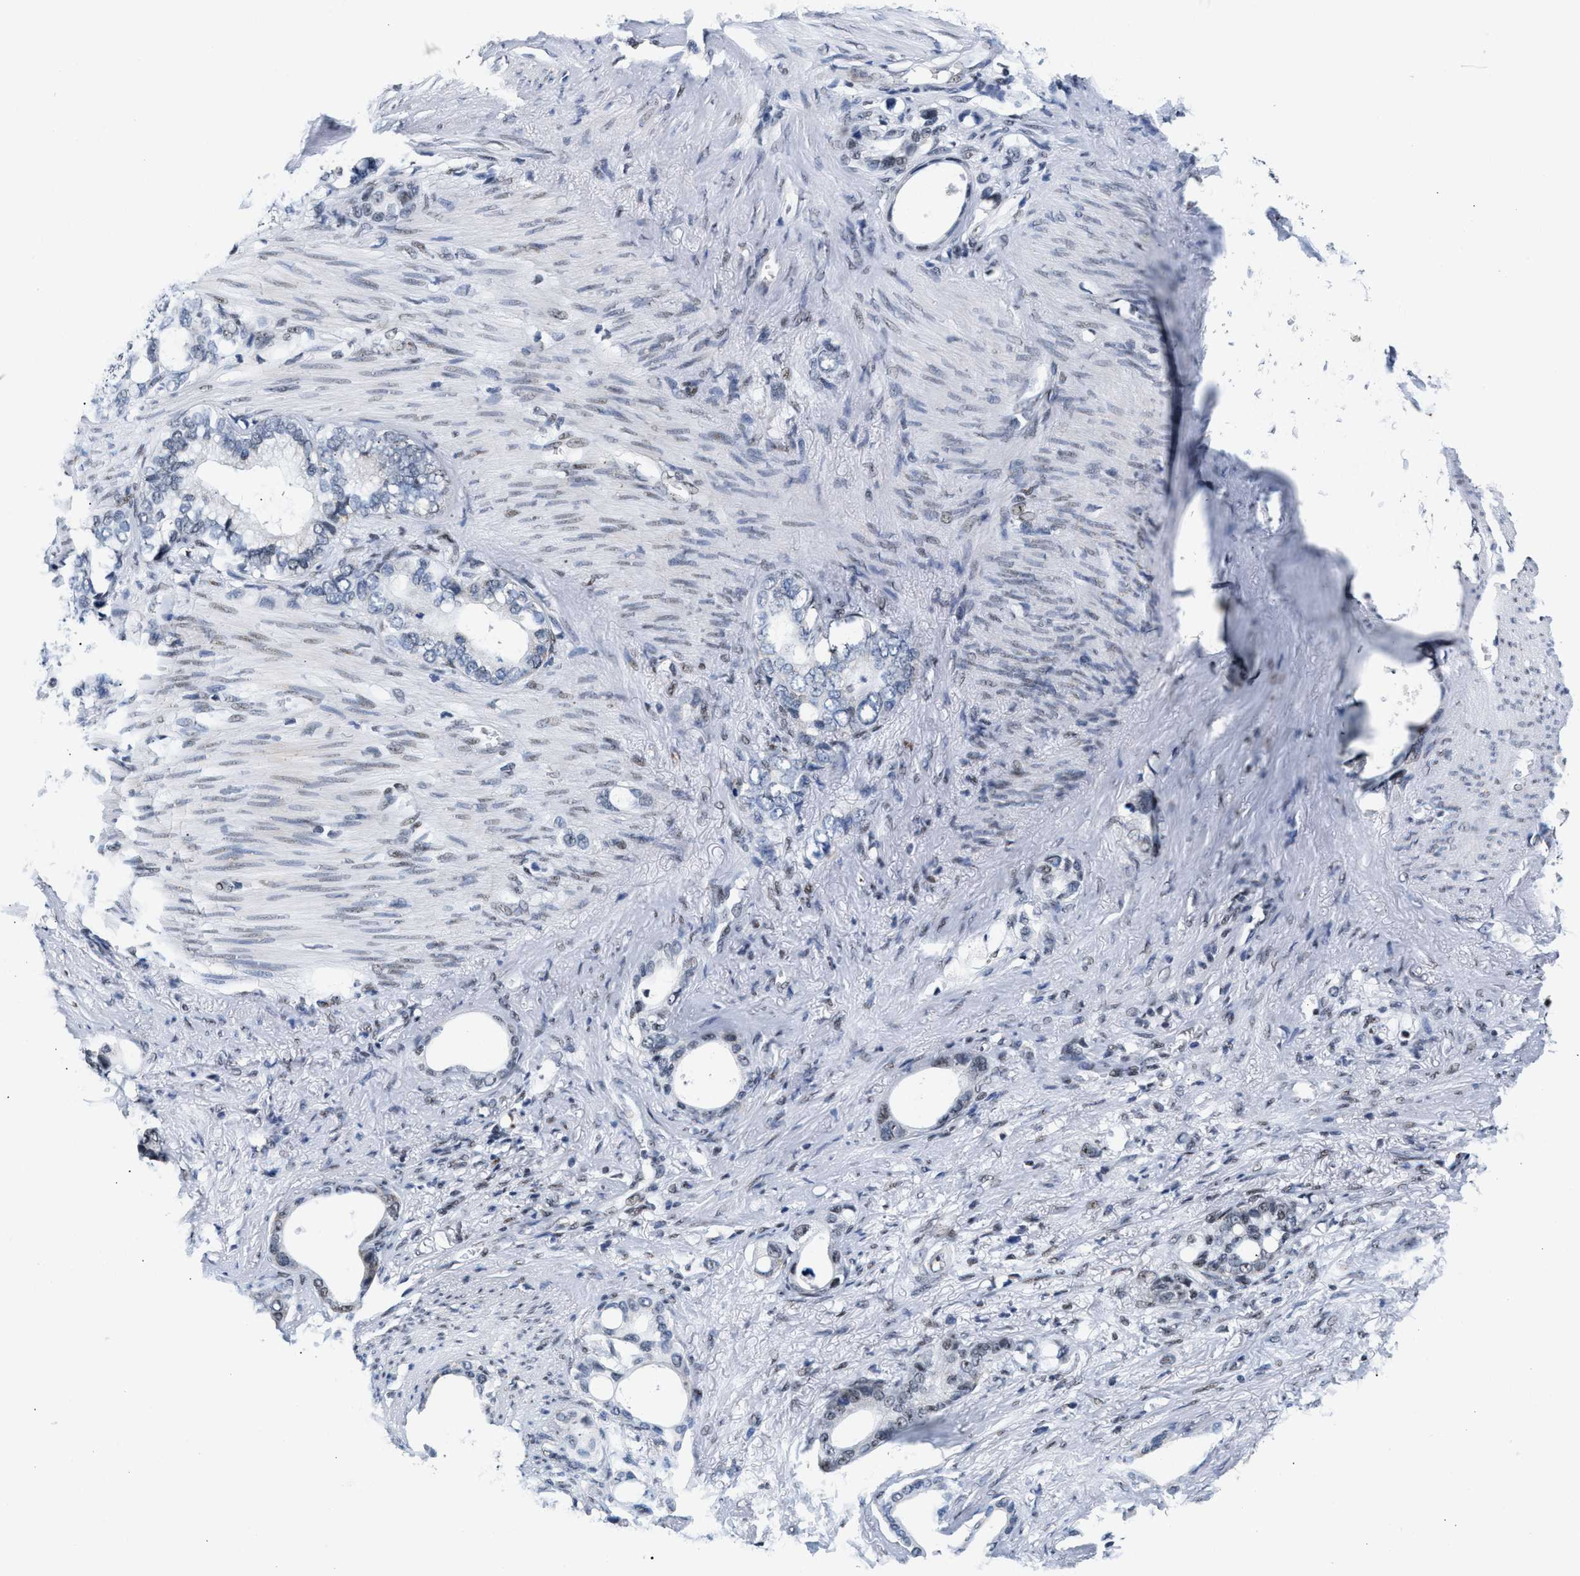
{"staining": {"intensity": "weak", "quantity": "<25%", "location": "nuclear"}, "tissue": "stomach cancer", "cell_type": "Tumor cells", "image_type": "cancer", "snomed": [{"axis": "morphology", "description": "Adenocarcinoma, NOS"}, {"axis": "topography", "description": "Stomach"}], "caption": "Tumor cells are negative for protein expression in human stomach adenocarcinoma. (Brightfield microscopy of DAB (3,3'-diaminobenzidine) immunohistochemistry at high magnification).", "gene": "RAD50", "patient": {"sex": "female", "age": 75}}